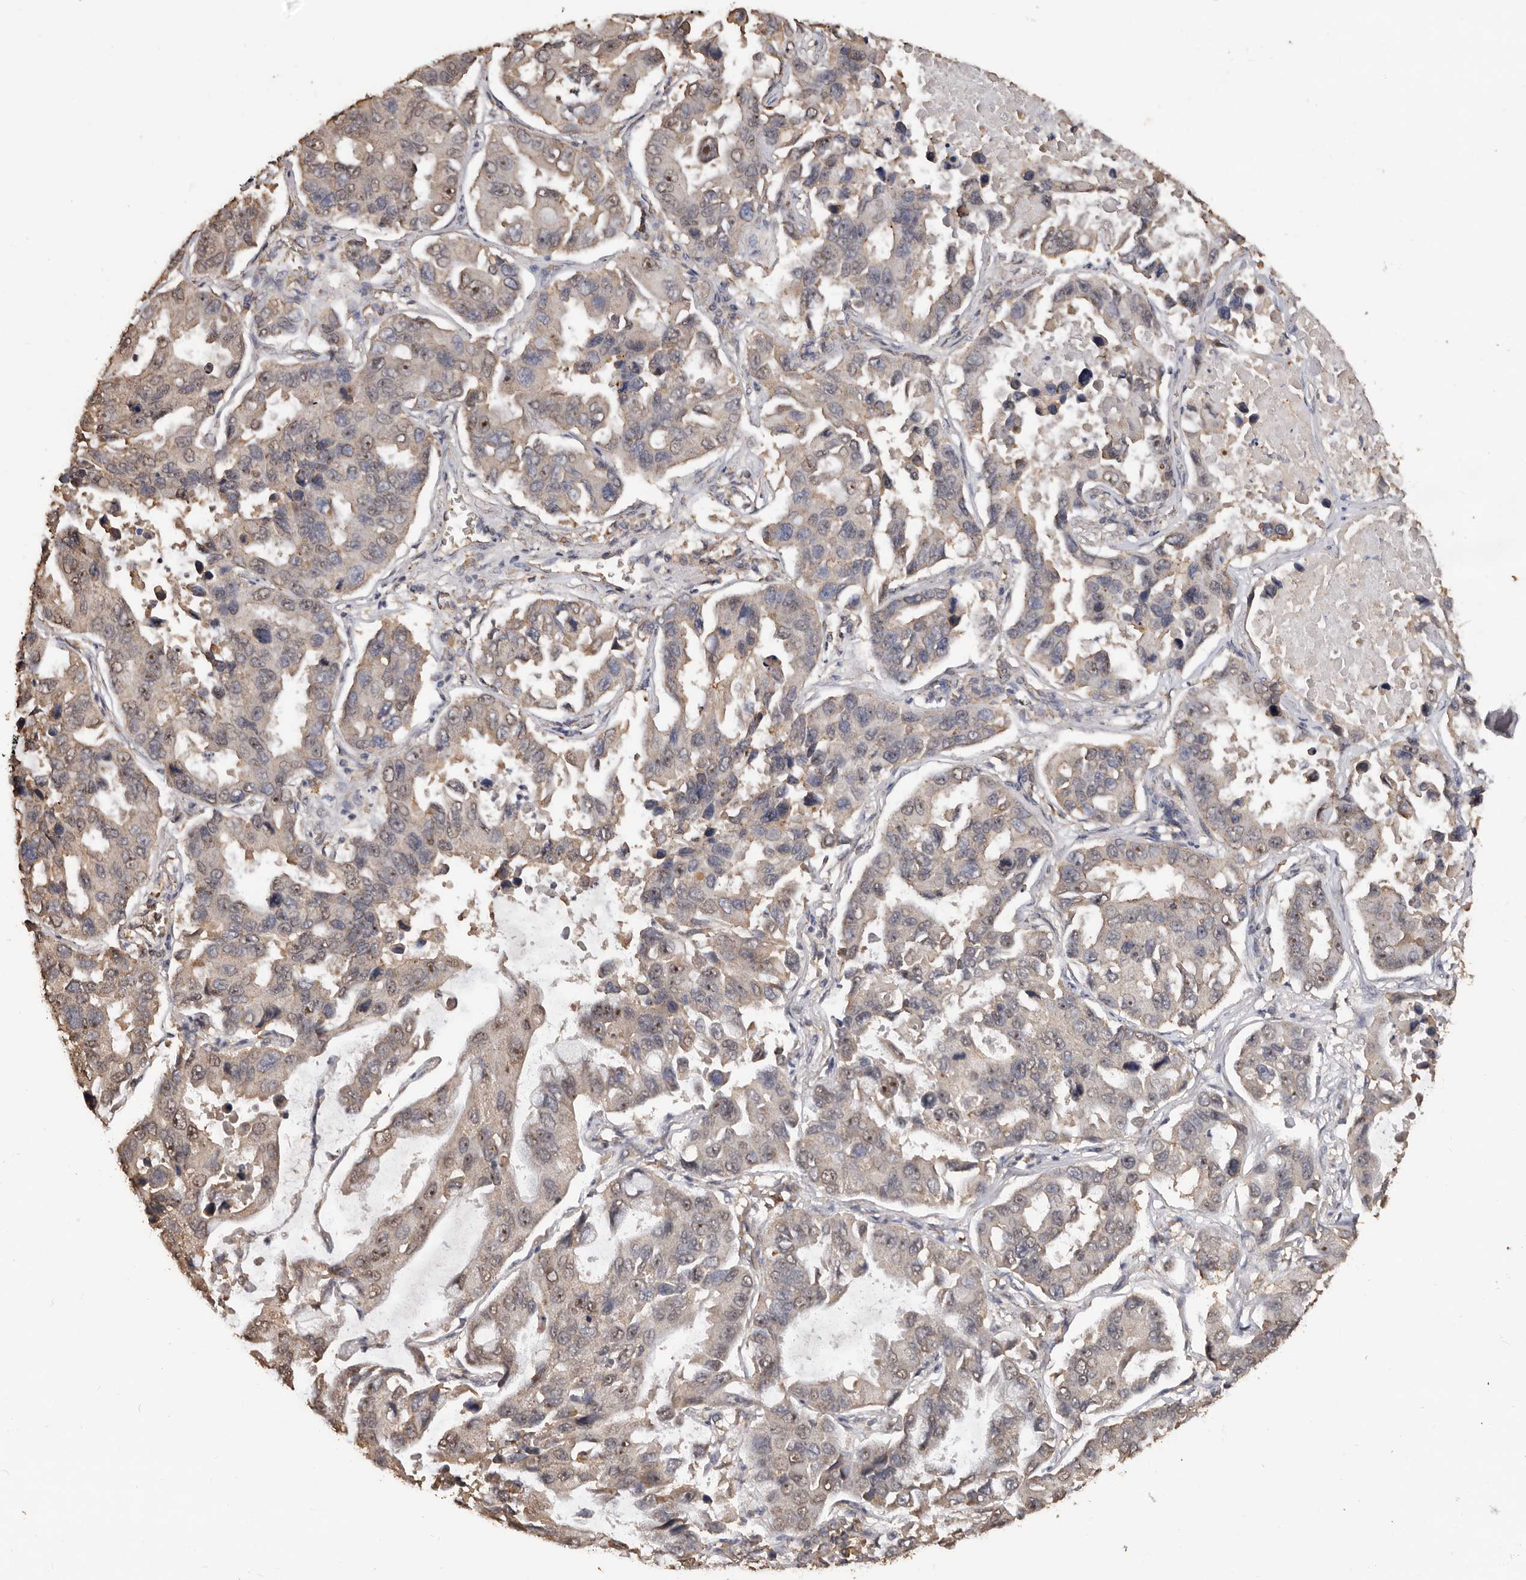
{"staining": {"intensity": "weak", "quantity": "25%-75%", "location": "cytoplasmic/membranous"}, "tissue": "lung cancer", "cell_type": "Tumor cells", "image_type": "cancer", "snomed": [{"axis": "morphology", "description": "Adenocarcinoma, NOS"}, {"axis": "topography", "description": "Lung"}], "caption": "Lung cancer was stained to show a protein in brown. There is low levels of weak cytoplasmic/membranous staining in approximately 25%-75% of tumor cells.", "gene": "GRAMD2A", "patient": {"sex": "male", "age": 64}}